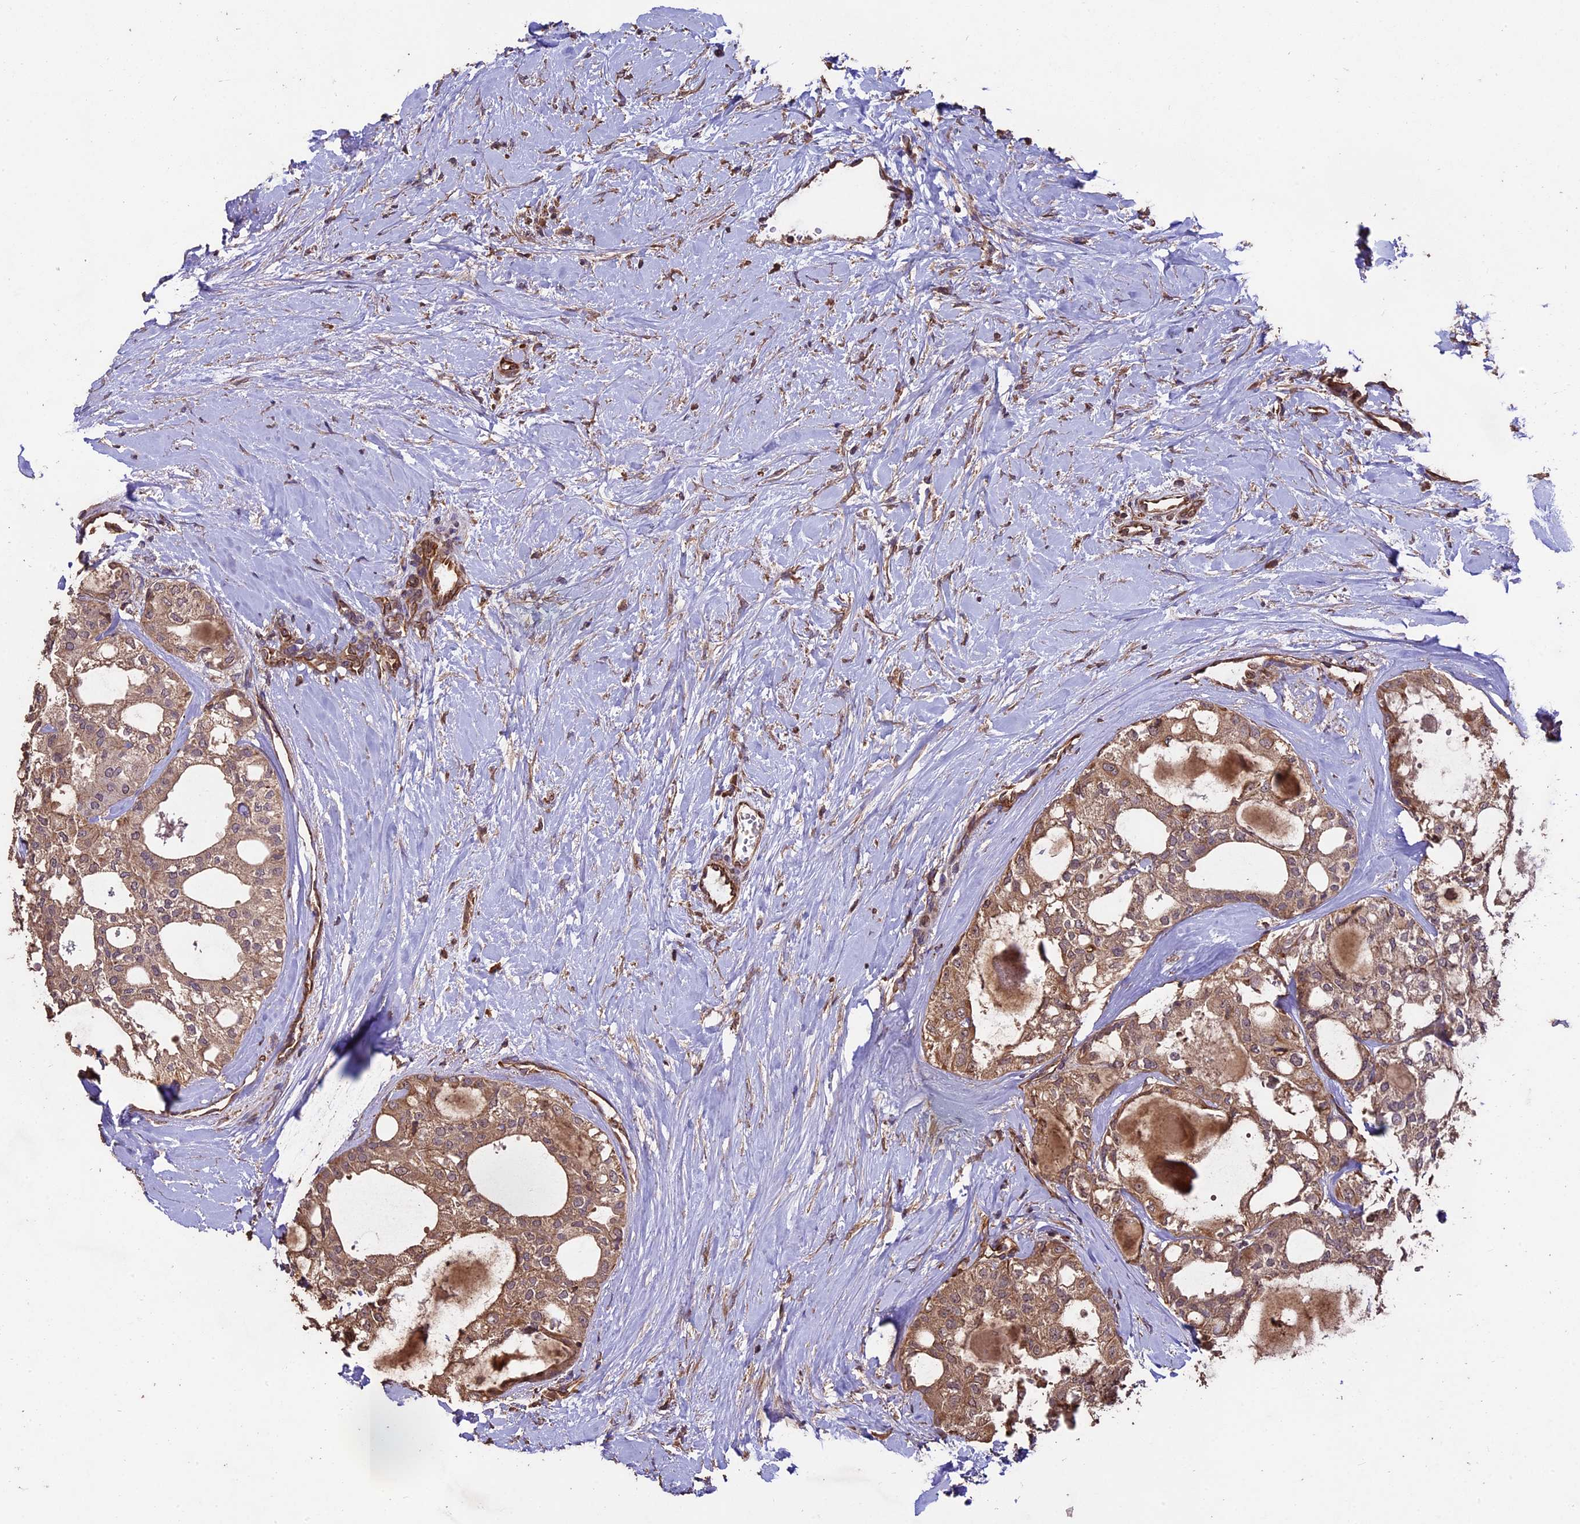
{"staining": {"intensity": "weak", "quantity": ">75%", "location": "cytoplasmic/membranous"}, "tissue": "thyroid cancer", "cell_type": "Tumor cells", "image_type": "cancer", "snomed": [{"axis": "morphology", "description": "Follicular adenoma carcinoma, NOS"}, {"axis": "topography", "description": "Thyroid gland"}], "caption": "An image of follicular adenoma carcinoma (thyroid) stained for a protein displays weak cytoplasmic/membranous brown staining in tumor cells.", "gene": "TTLL10", "patient": {"sex": "male", "age": 75}}